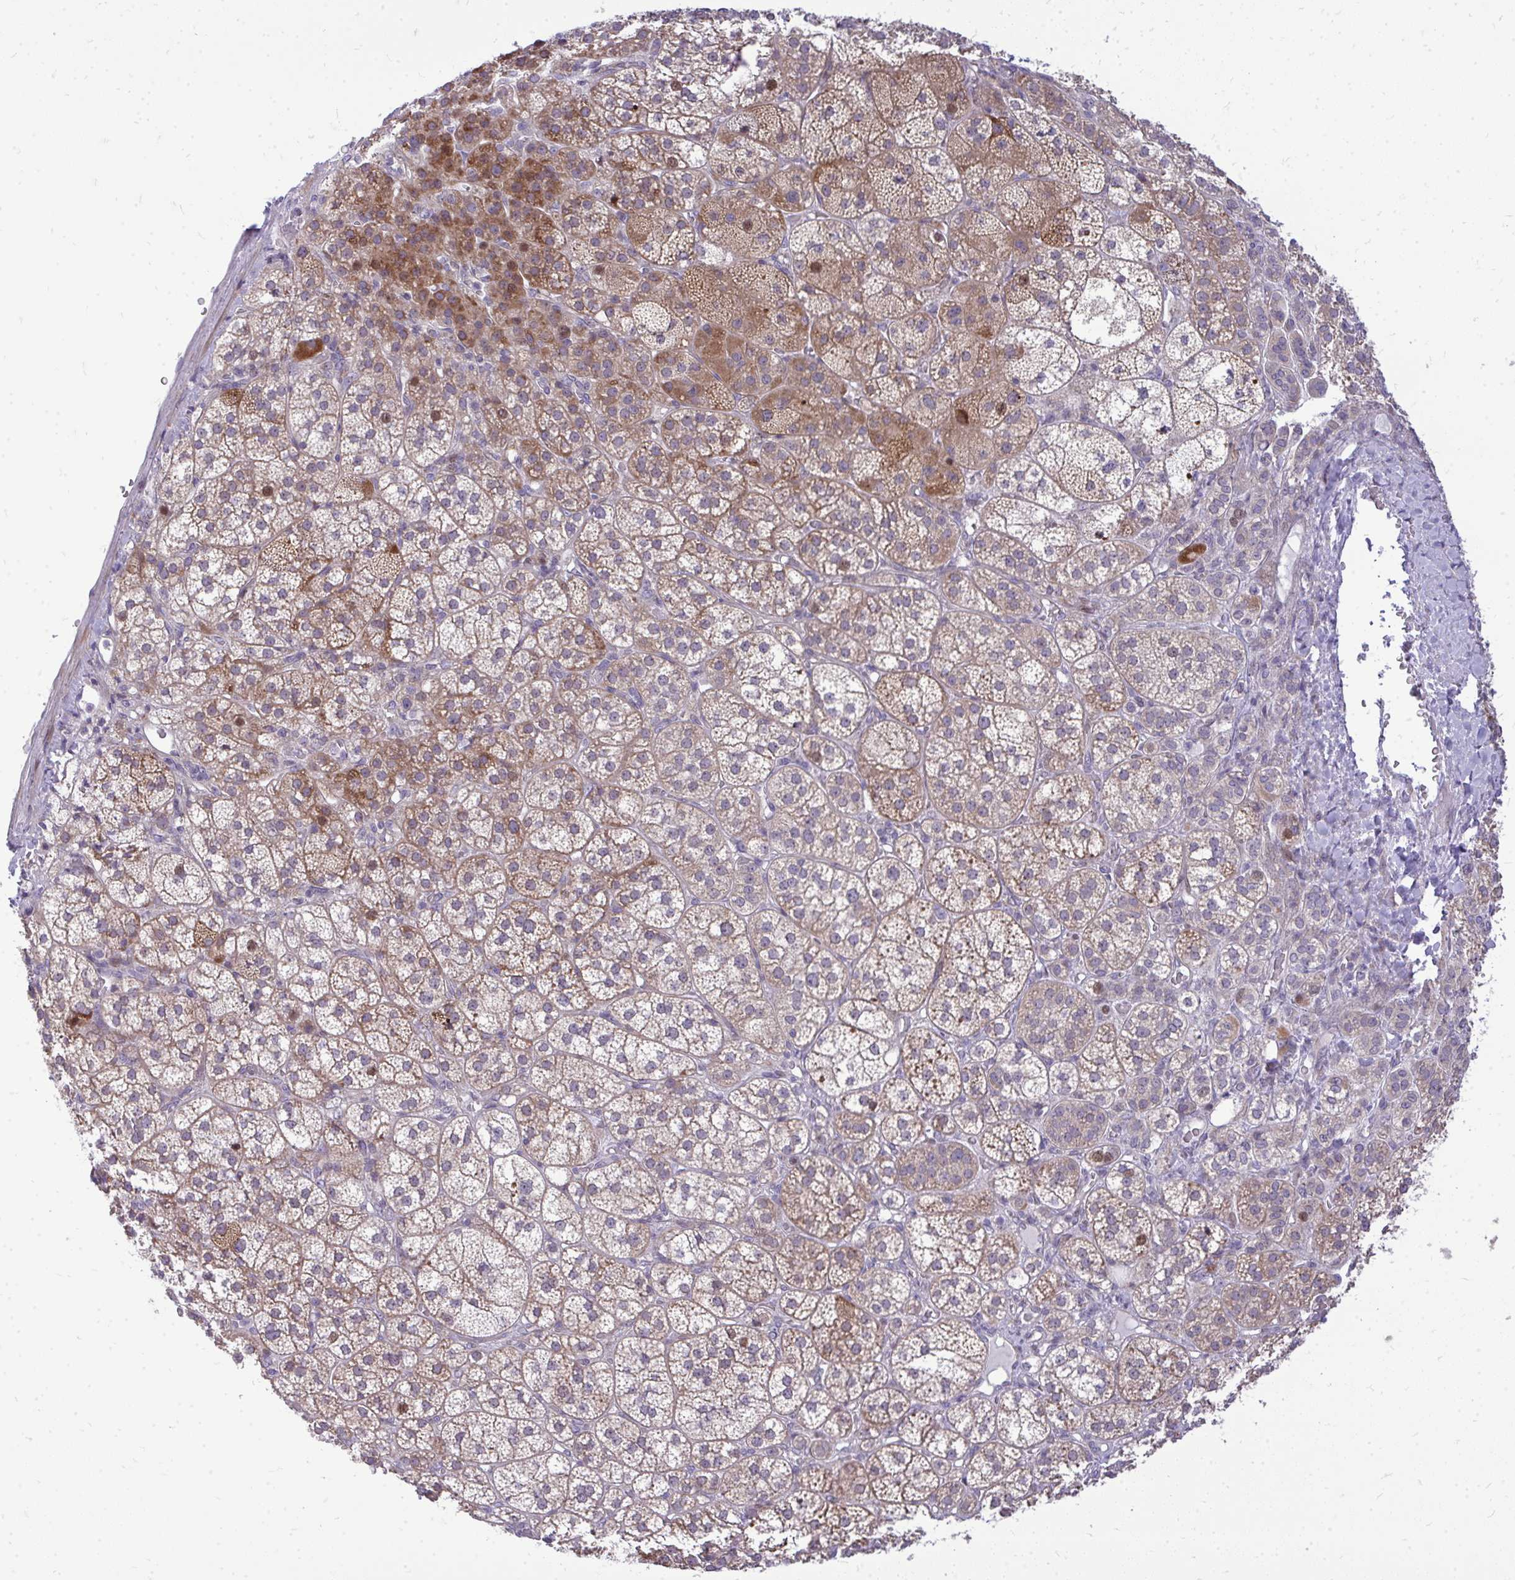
{"staining": {"intensity": "strong", "quantity": "25%-75%", "location": "cytoplasmic/membranous"}, "tissue": "adrenal gland", "cell_type": "Glandular cells", "image_type": "normal", "snomed": [{"axis": "morphology", "description": "Normal tissue, NOS"}, {"axis": "topography", "description": "Adrenal gland"}], "caption": "Strong cytoplasmic/membranous protein staining is appreciated in about 25%-75% of glandular cells in adrenal gland.", "gene": "OR8D1", "patient": {"sex": "female", "age": 60}}